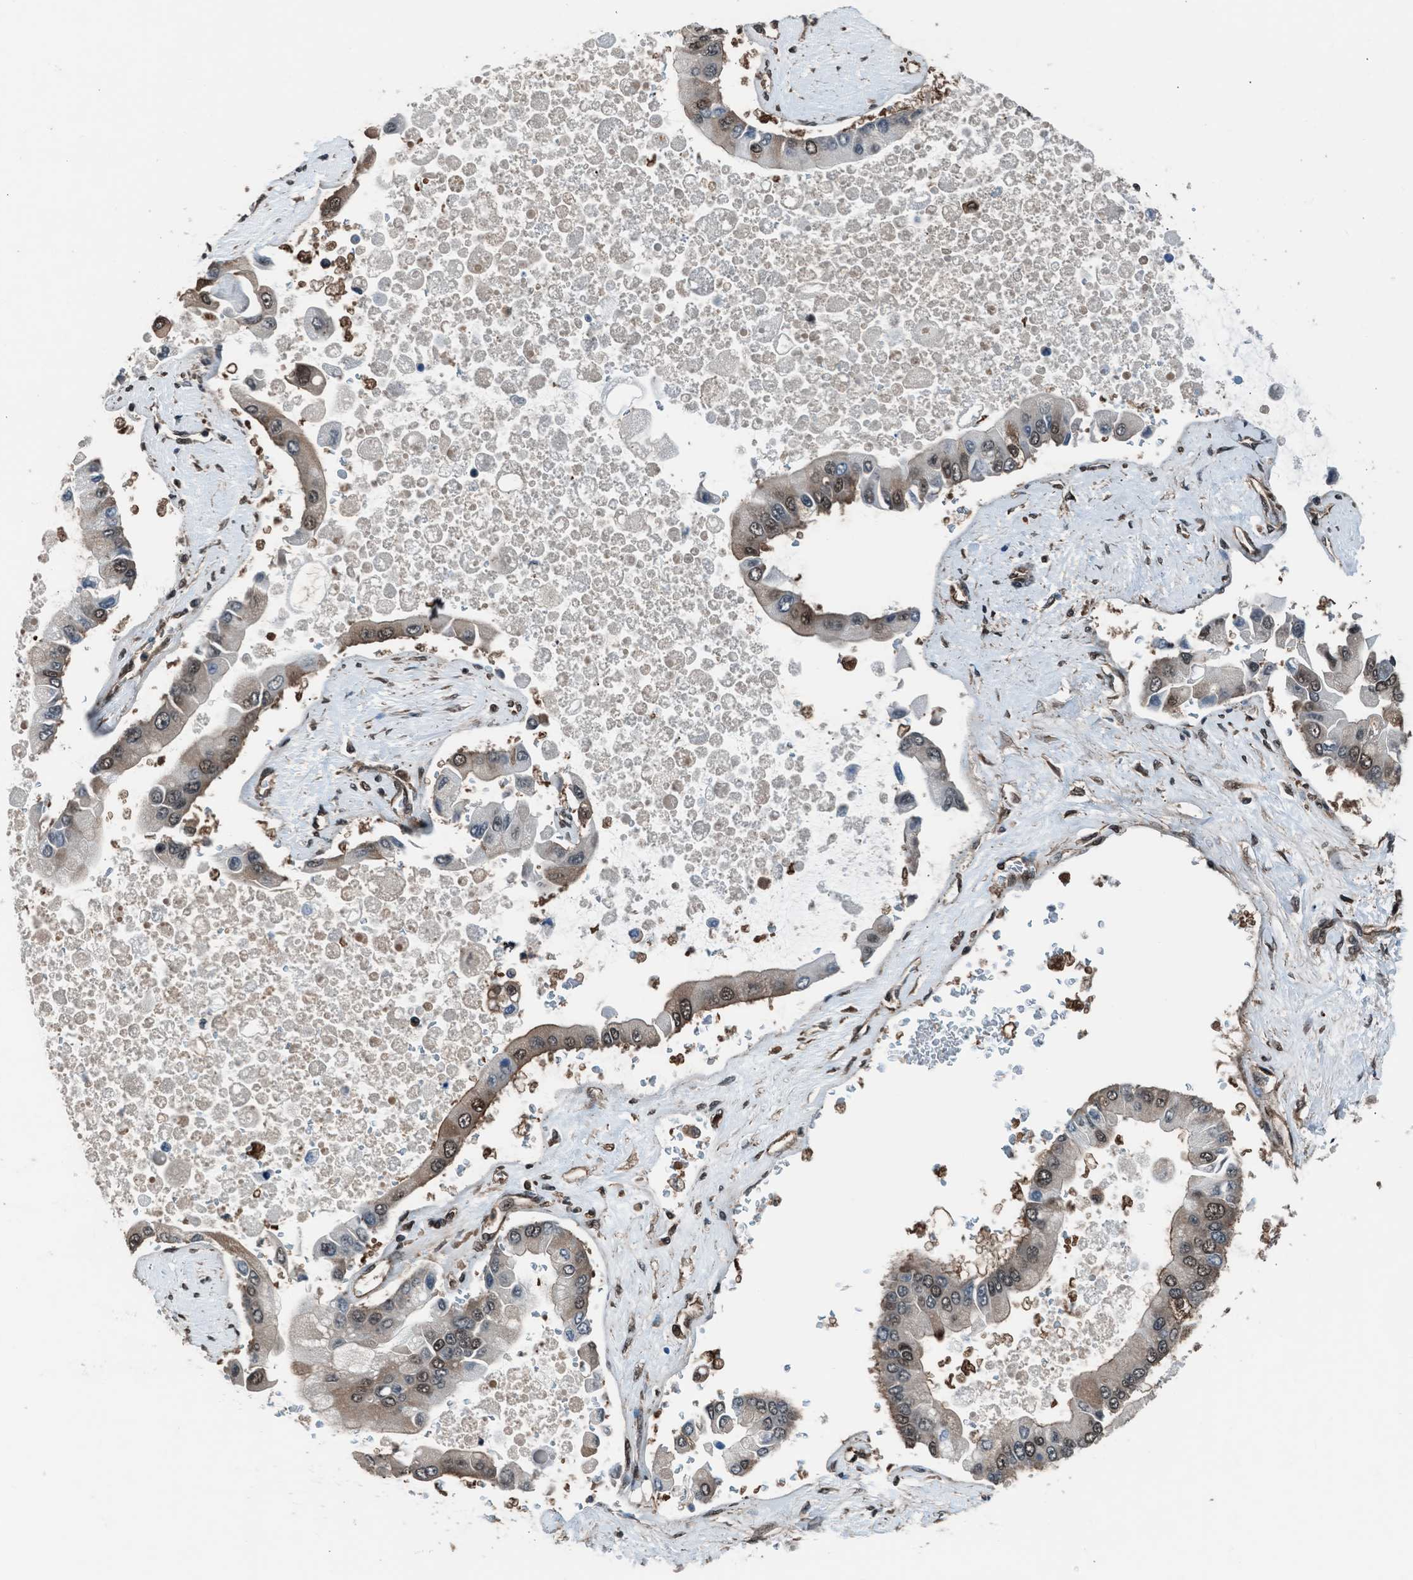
{"staining": {"intensity": "moderate", "quantity": ">75%", "location": "nuclear"}, "tissue": "liver cancer", "cell_type": "Tumor cells", "image_type": "cancer", "snomed": [{"axis": "morphology", "description": "Cholangiocarcinoma"}, {"axis": "topography", "description": "Liver"}], "caption": "Liver cholangiocarcinoma stained for a protein reveals moderate nuclear positivity in tumor cells. The staining was performed using DAB to visualize the protein expression in brown, while the nuclei were stained in blue with hematoxylin (Magnification: 20x).", "gene": "YWHAG", "patient": {"sex": "male", "age": 50}}